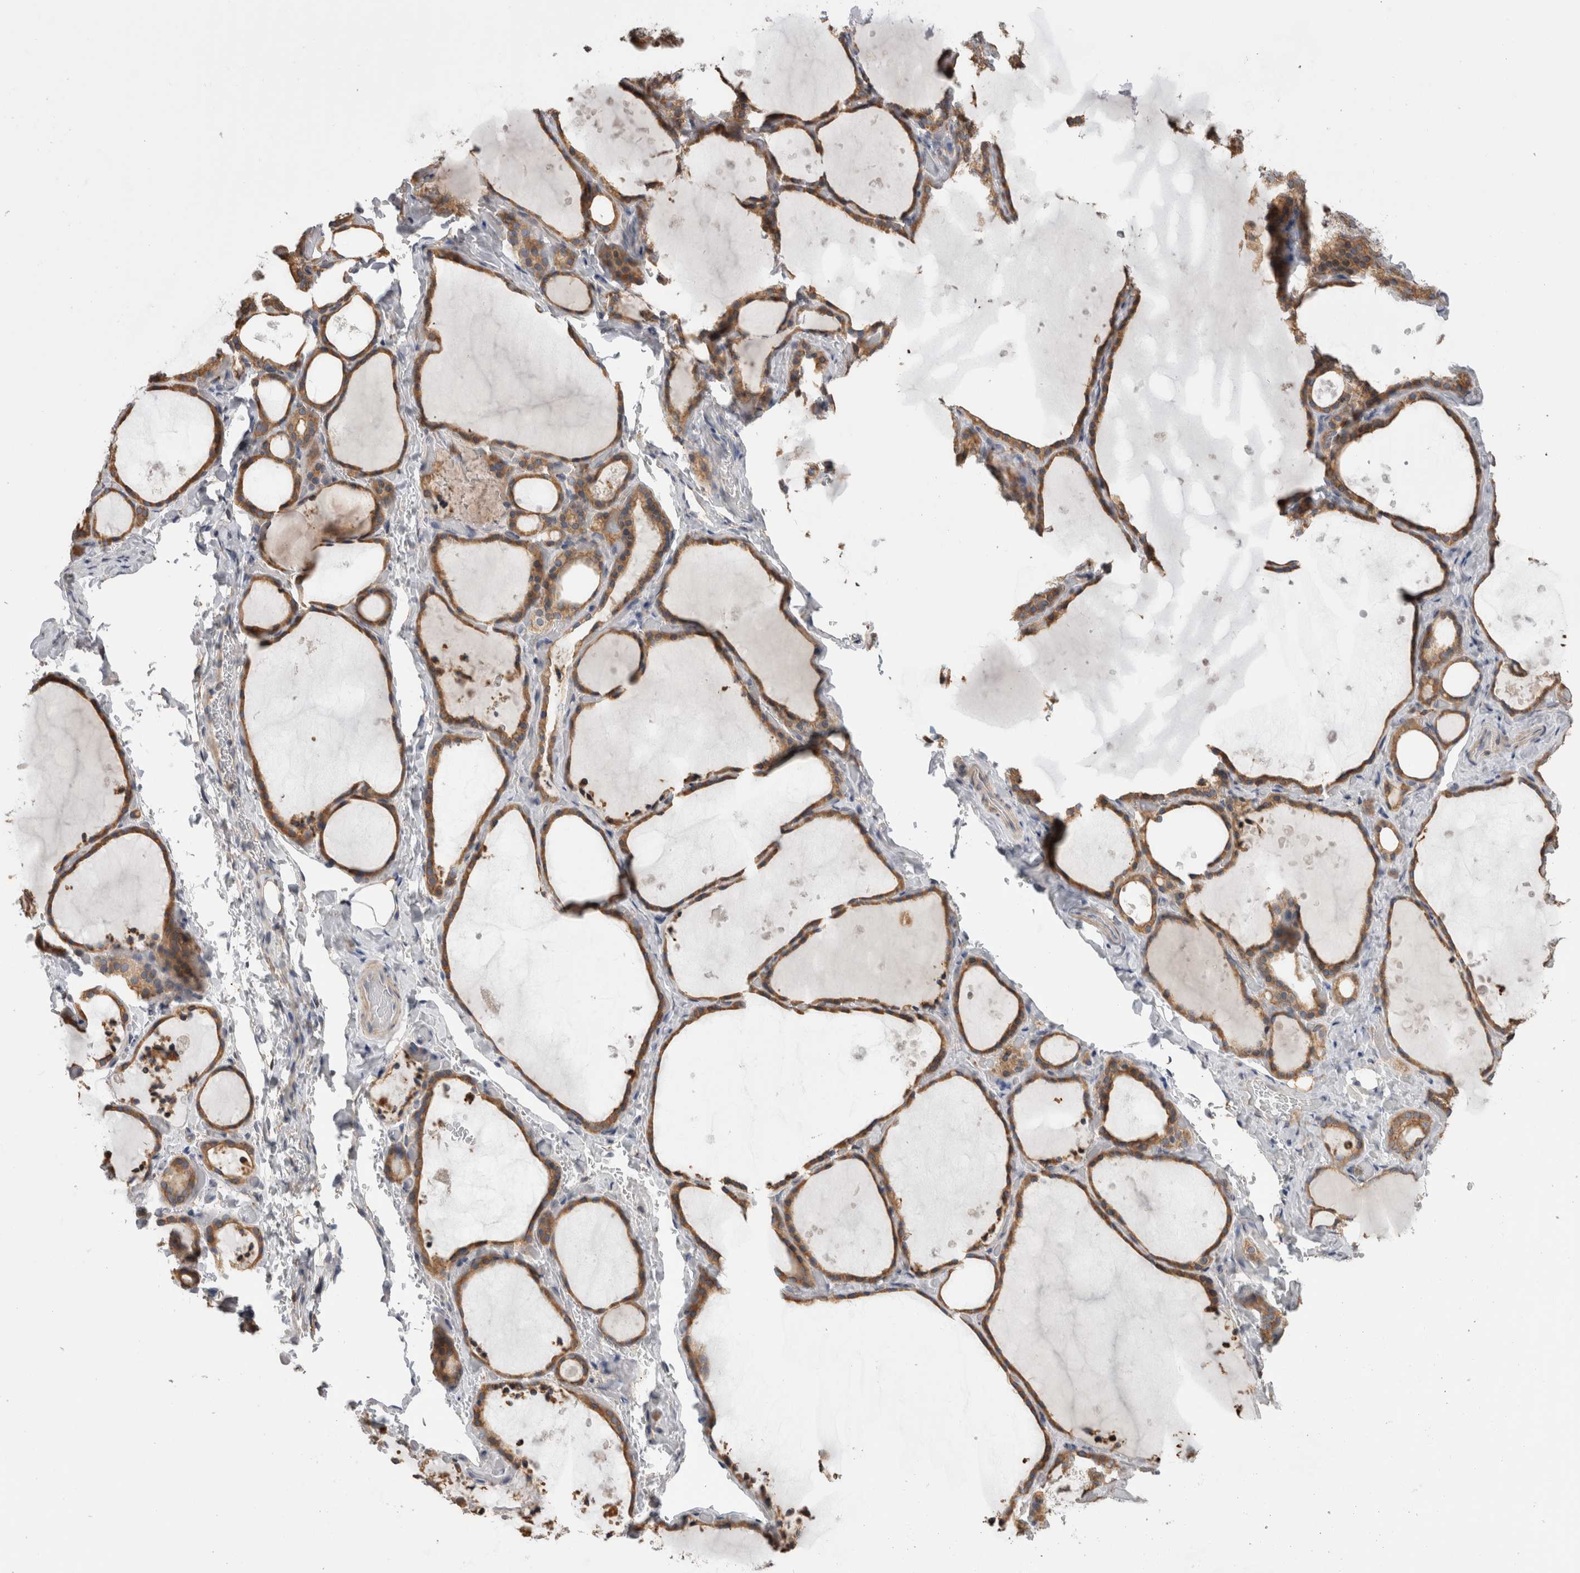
{"staining": {"intensity": "moderate", "quantity": ">75%", "location": "cytoplasmic/membranous"}, "tissue": "thyroid gland", "cell_type": "Glandular cells", "image_type": "normal", "snomed": [{"axis": "morphology", "description": "Normal tissue, NOS"}, {"axis": "topography", "description": "Thyroid gland"}], "caption": "Brown immunohistochemical staining in unremarkable human thyroid gland reveals moderate cytoplasmic/membranous staining in approximately >75% of glandular cells. The protein of interest is shown in brown color, while the nuclei are stained blue.", "gene": "SMAP2", "patient": {"sex": "female", "age": 44}}